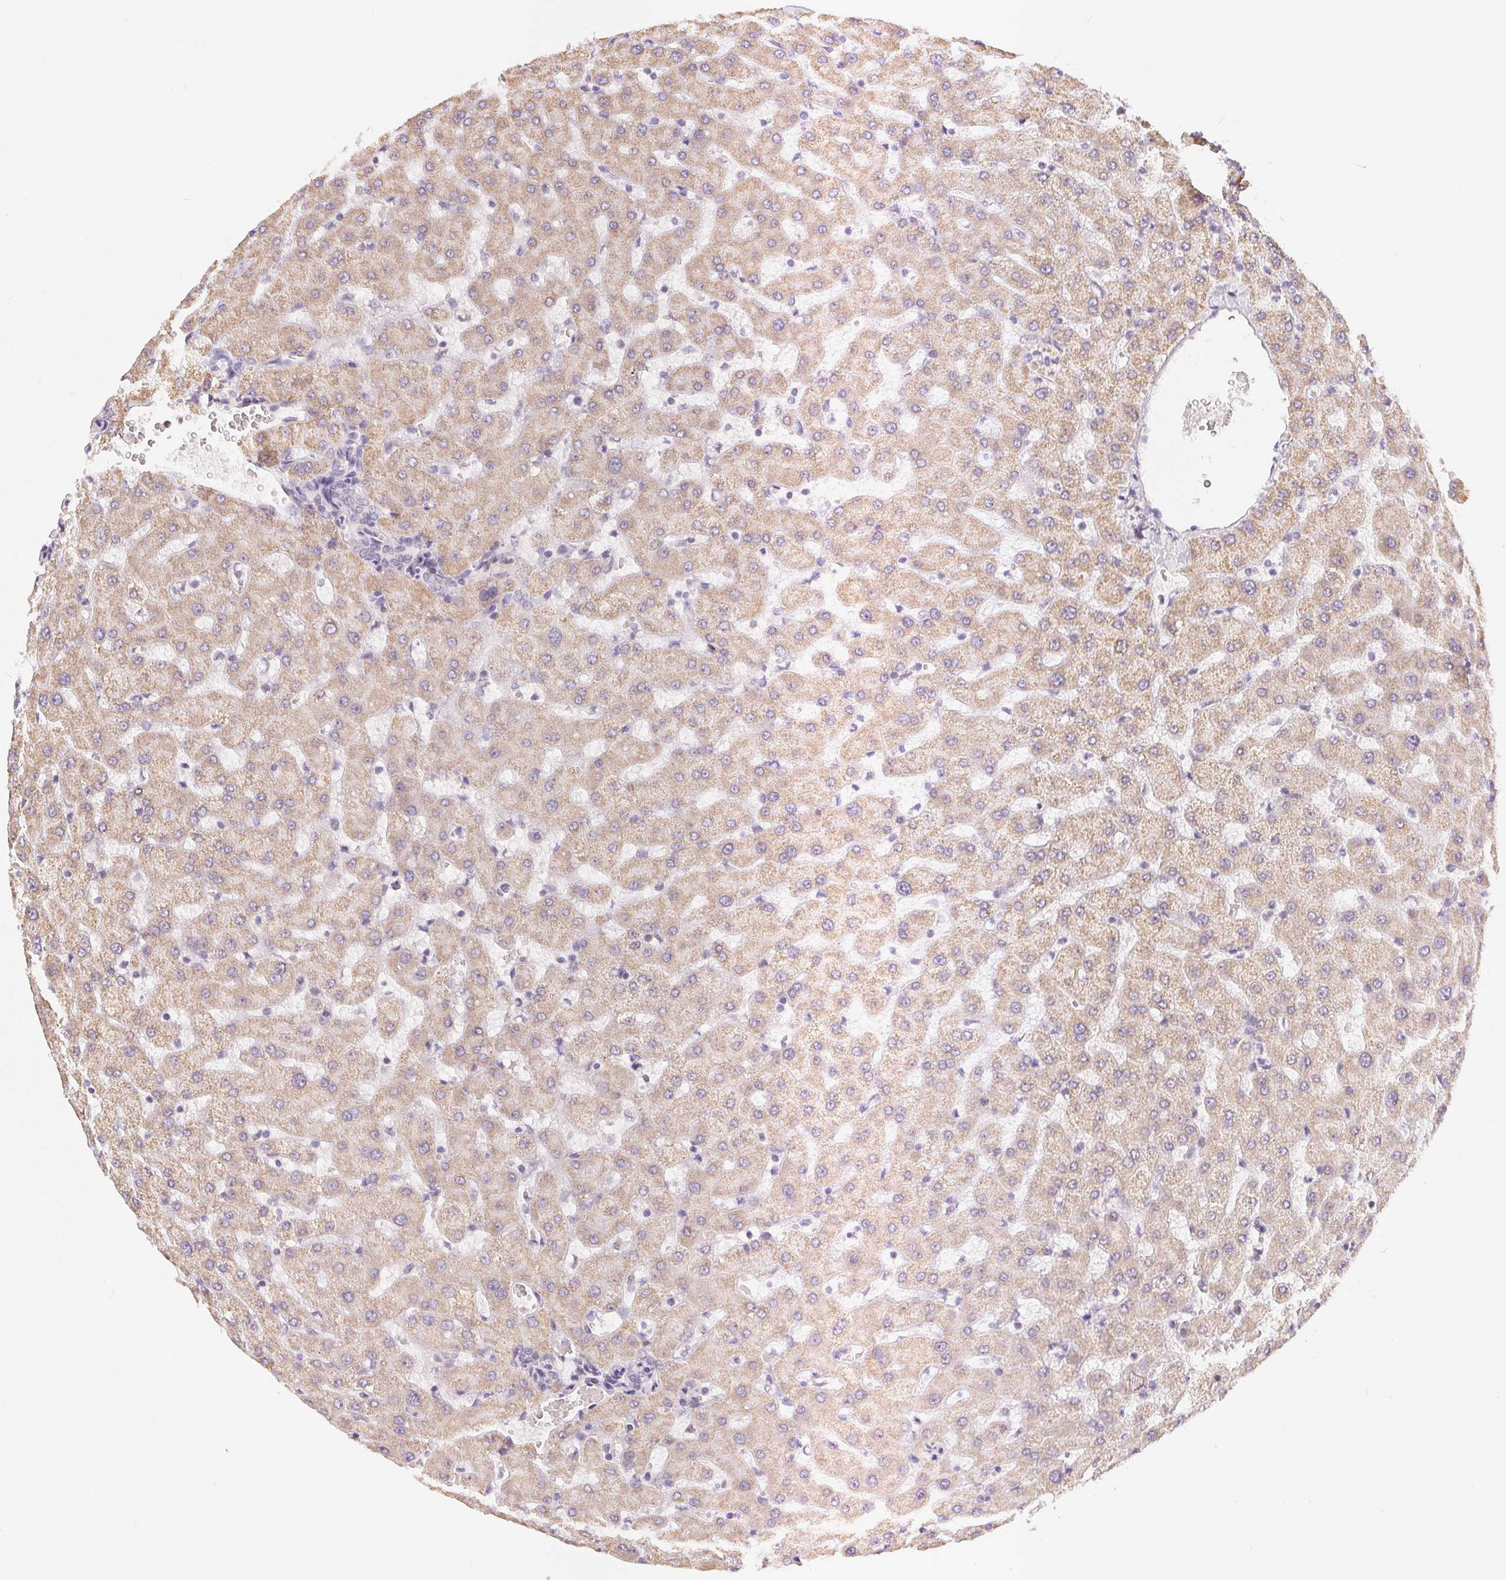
{"staining": {"intensity": "negative", "quantity": "none", "location": "none"}, "tissue": "liver", "cell_type": "Cholangiocytes", "image_type": "normal", "snomed": [{"axis": "morphology", "description": "Normal tissue, NOS"}, {"axis": "topography", "description": "Liver"}], "caption": "Histopathology image shows no protein positivity in cholangiocytes of normal liver.", "gene": "POU2F2", "patient": {"sex": "female", "age": 63}}